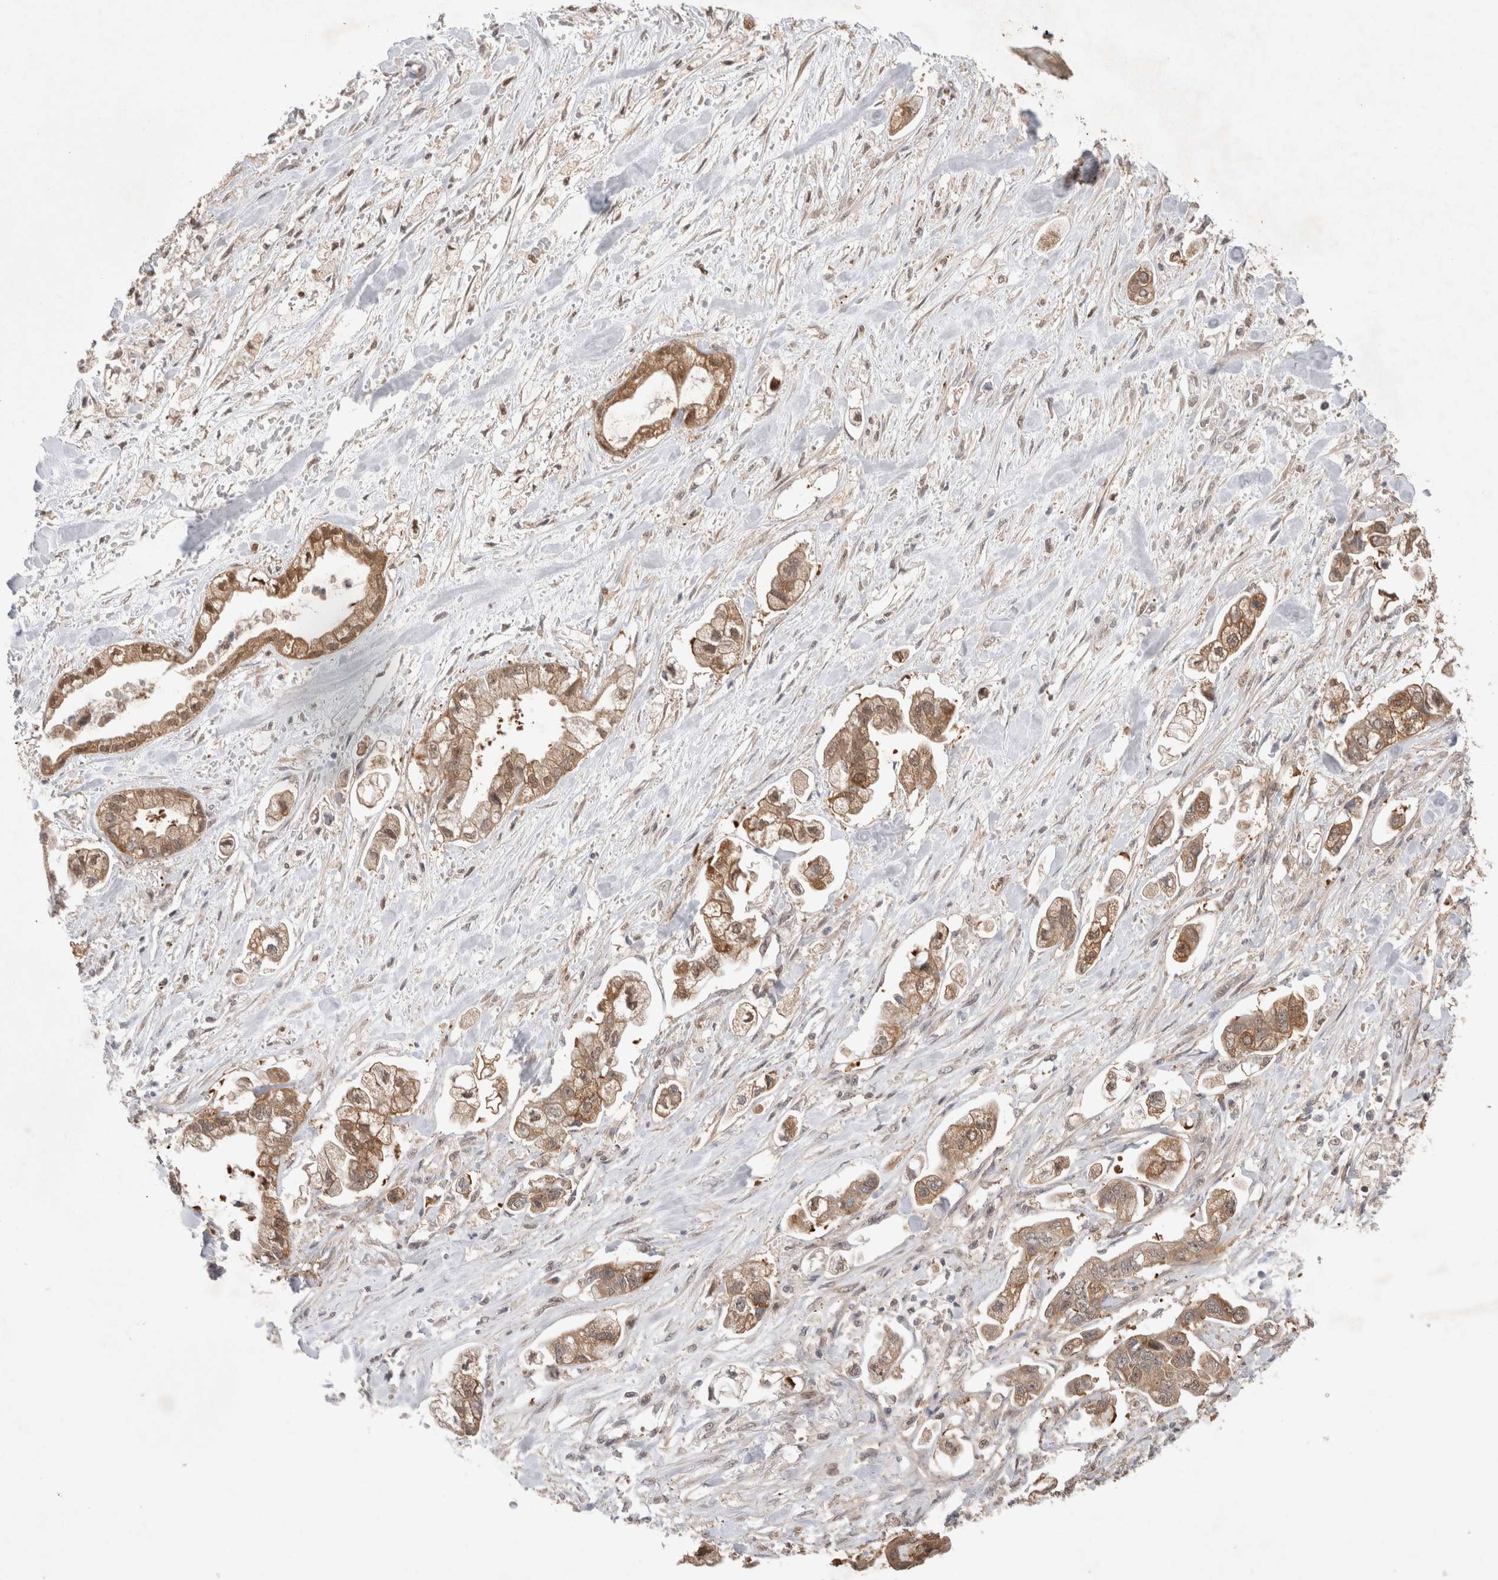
{"staining": {"intensity": "moderate", "quantity": ">75%", "location": "cytoplasmic/membranous,nuclear"}, "tissue": "stomach cancer", "cell_type": "Tumor cells", "image_type": "cancer", "snomed": [{"axis": "morphology", "description": "Normal tissue, NOS"}, {"axis": "morphology", "description": "Adenocarcinoma, NOS"}, {"axis": "topography", "description": "Stomach"}], "caption": "Immunohistochemical staining of adenocarcinoma (stomach) exhibits medium levels of moderate cytoplasmic/membranous and nuclear protein staining in approximately >75% of tumor cells. (DAB = brown stain, brightfield microscopy at high magnification).", "gene": "SLC29A1", "patient": {"sex": "male", "age": 62}}